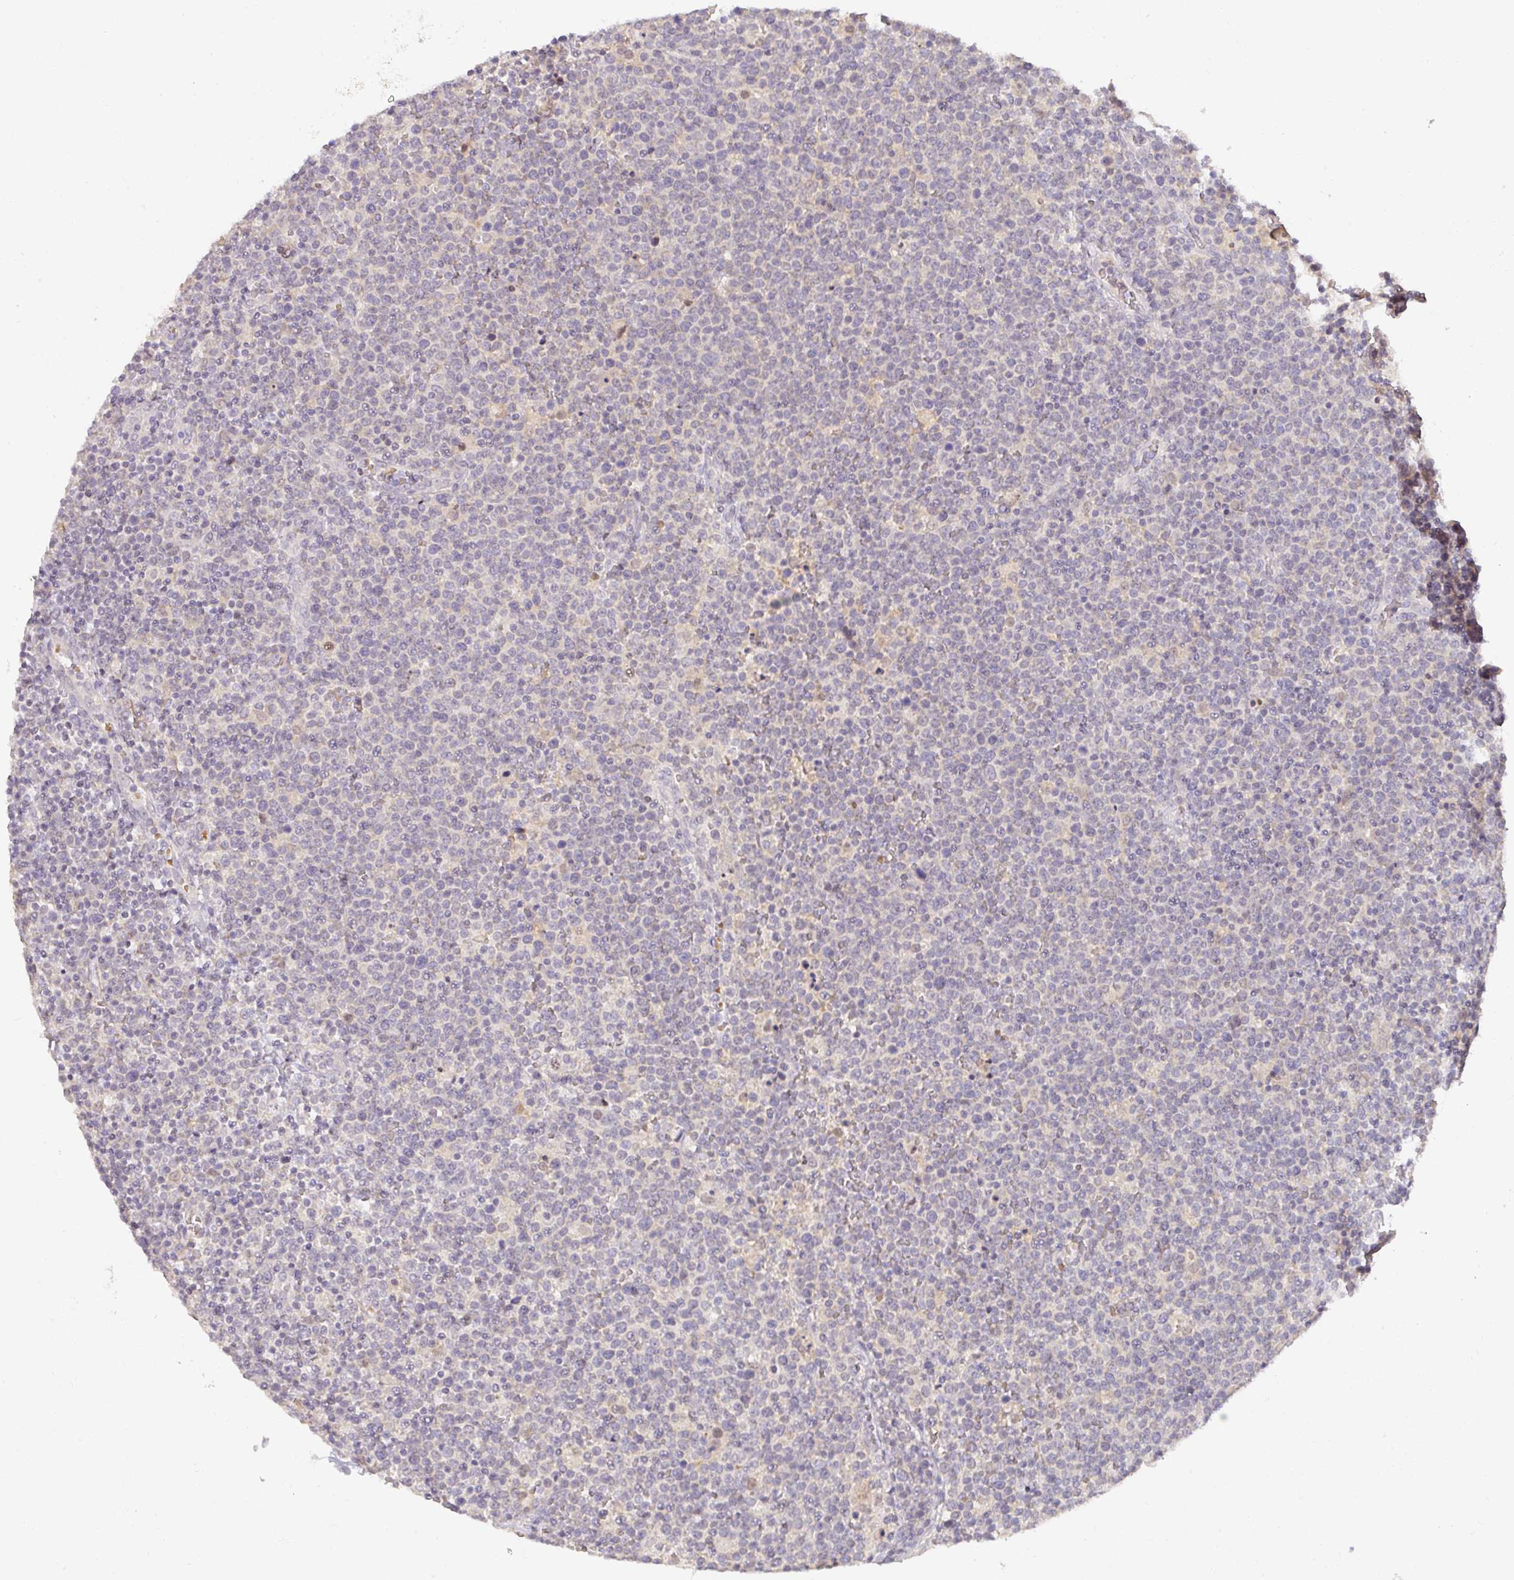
{"staining": {"intensity": "negative", "quantity": "none", "location": "none"}, "tissue": "lymphoma", "cell_type": "Tumor cells", "image_type": "cancer", "snomed": [{"axis": "morphology", "description": "Malignant lymphoma, non-Hodgkin's type, High grade"}, {"axis": "topography", "description": "Lymph node"}], "caption": "Tumor cells are negative for protein expression in human malignant lymphoma, non-Hodgkin's type (high-grade).", "gene": "FOXN4", "patient": {"sex": "male", "age": 61}}